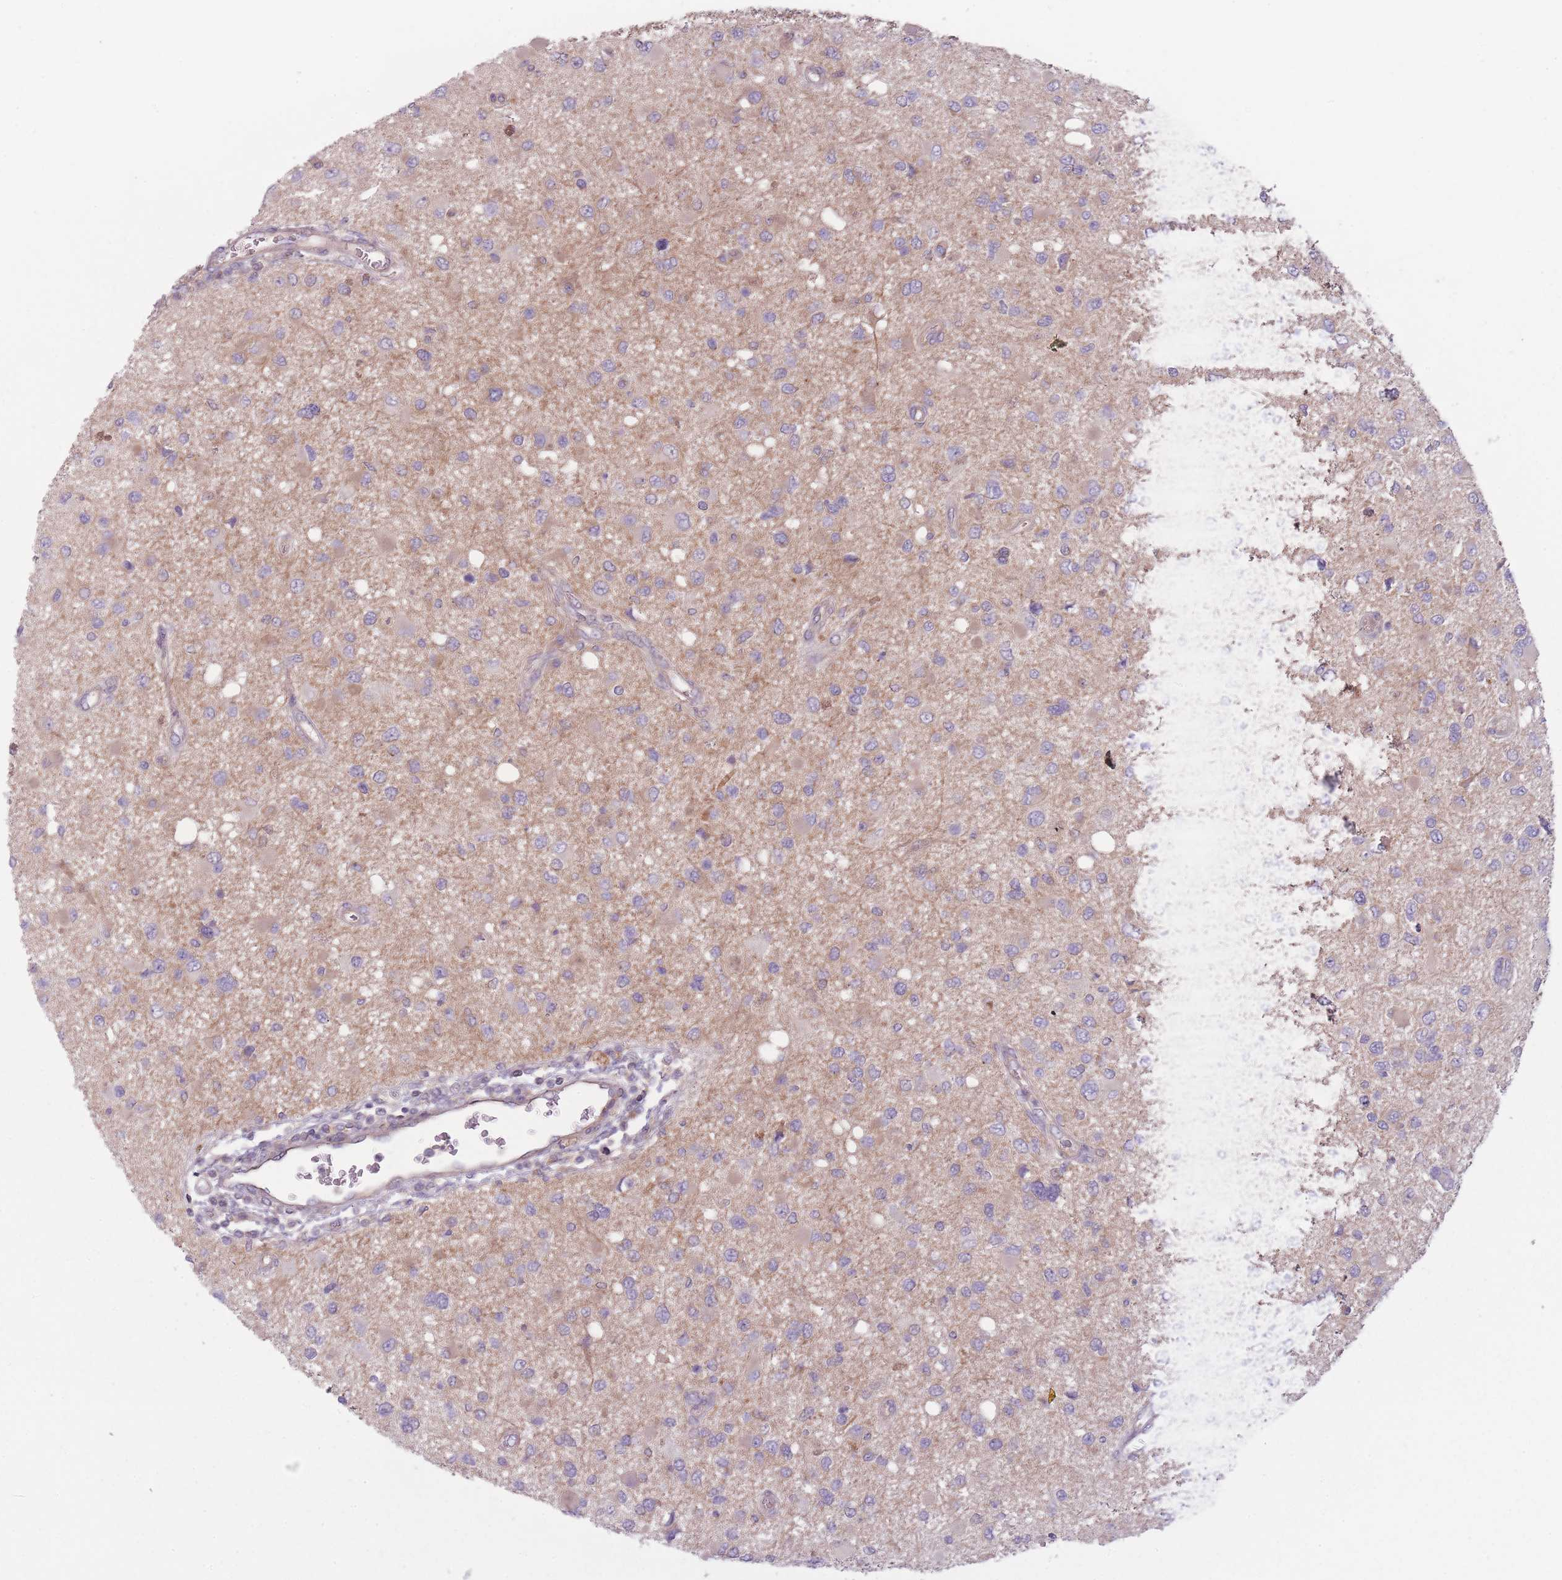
{"staining": {"intensity": "weak", "quantity": "<25%", "location": "cytoplasmic/membranous"}, "tissue": "glioma", "cell_type": "Tumor cells", "image_type": "cancer", "snomed": [{"axis": "morphology", "description": "Glioma, malignant, High grade"}, {"axis": "topography", "description": "Brain"}], "caption": "The image displays no staining of tumor cells in glioma.", "gene": "NT5DC2", "patient": {"sex": "male", "age": 53}}